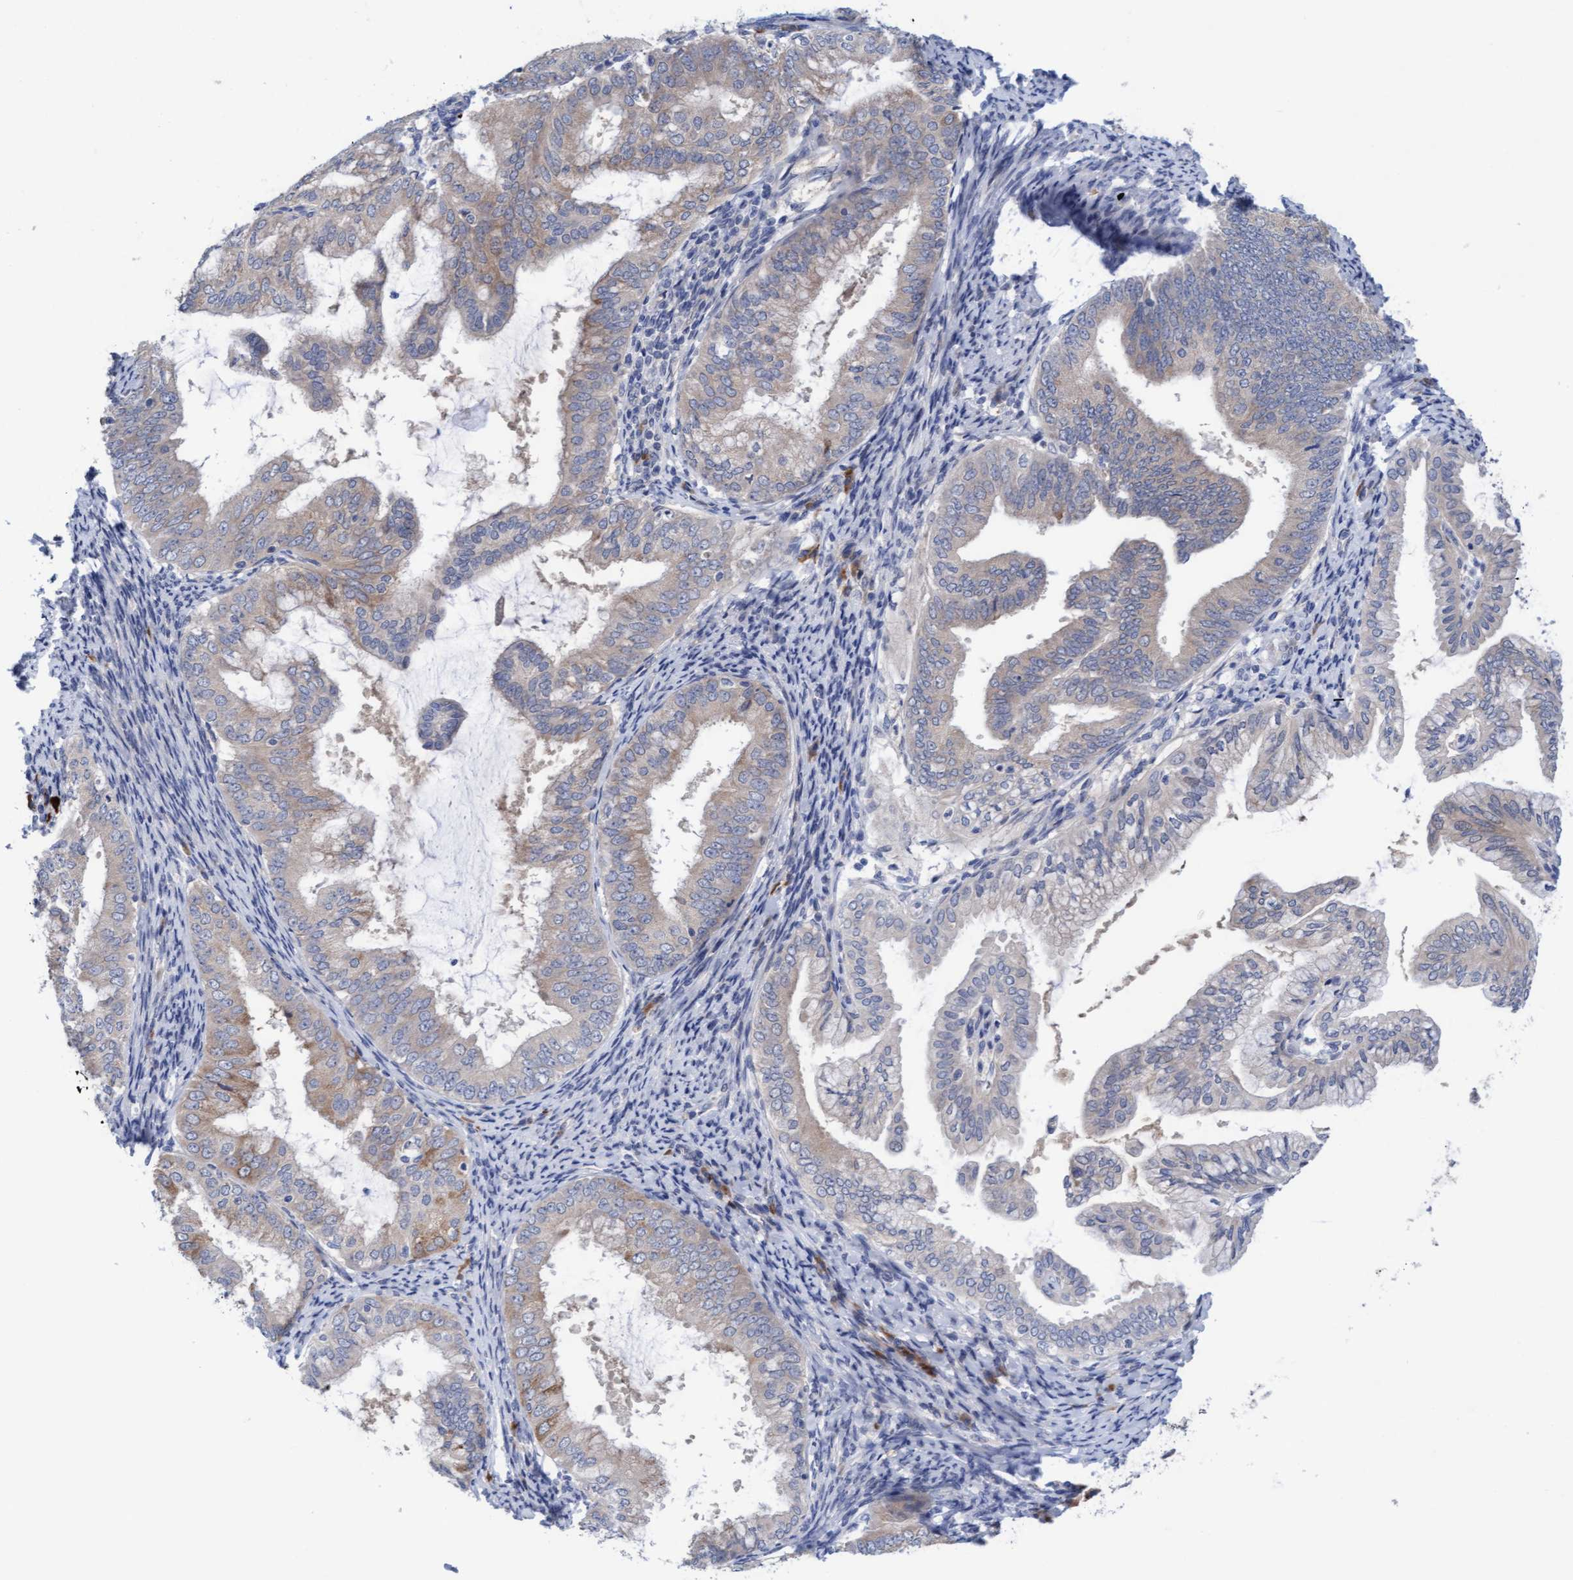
{"staining": {"intensity": "weak", "quantity": "25%-75%", "location": "cytoplasmic/membranous"}, "tissue": "endometrial cancer", "cell_type": "Tumor cells", "image_type": "cancer", "snomed": [{"axis": "morphology", "description": "Adenocarcinoma, NOS"}, {"axis": "topography", "description": "Endometrium"}], "caption": "A high-resolution micrograph shows immunohistochemistry (IHC) staining of endometrial adenocarcinoma, which shows weak cytoplasmic/membranous expression in approximately 25%-75% of tumor cells.", "gene": "PLCD1", "patient": {"sex": "female", "age": 63}}